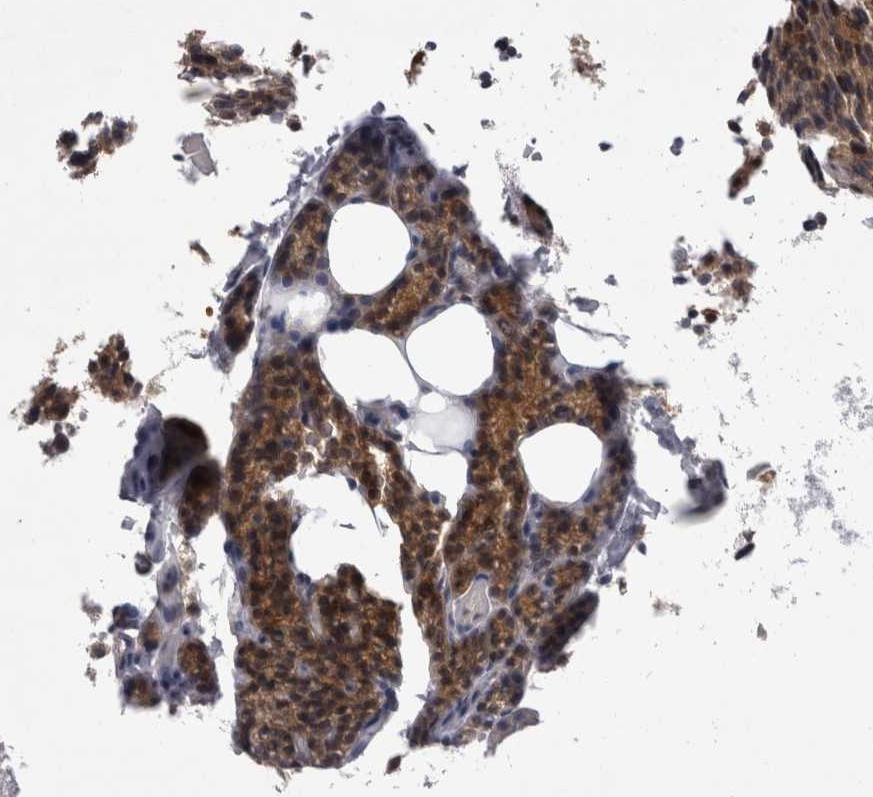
{"staining": {"intensity": "moderate", "quantity": ">75%", "location": "cytoplasmic/membranous"}, "tissue": "parathyroid gland", "cell_type": "Glandular cells", "image_type": "normal", "snomed": [{"axis": "morphology", "description": "Normal tissue, NOS"}, {"axis": "topography", "description": "Parathyroid gland"}], "caption": "High-power microscopy captured an immunohistochemistry (IHC) micrograph of unremarkable parathyroid gland, revealing moderate cytoplasmic/membranous staining in about >75% of glandular cells. Using DAB (3,3'-diaminobenzidine) (brown) and hematoxylin (blue) stains, captured at high magnification using brightfield microscopy.", "gene": "PSMB2", "patient": {"sex": "female", "age": 85}}